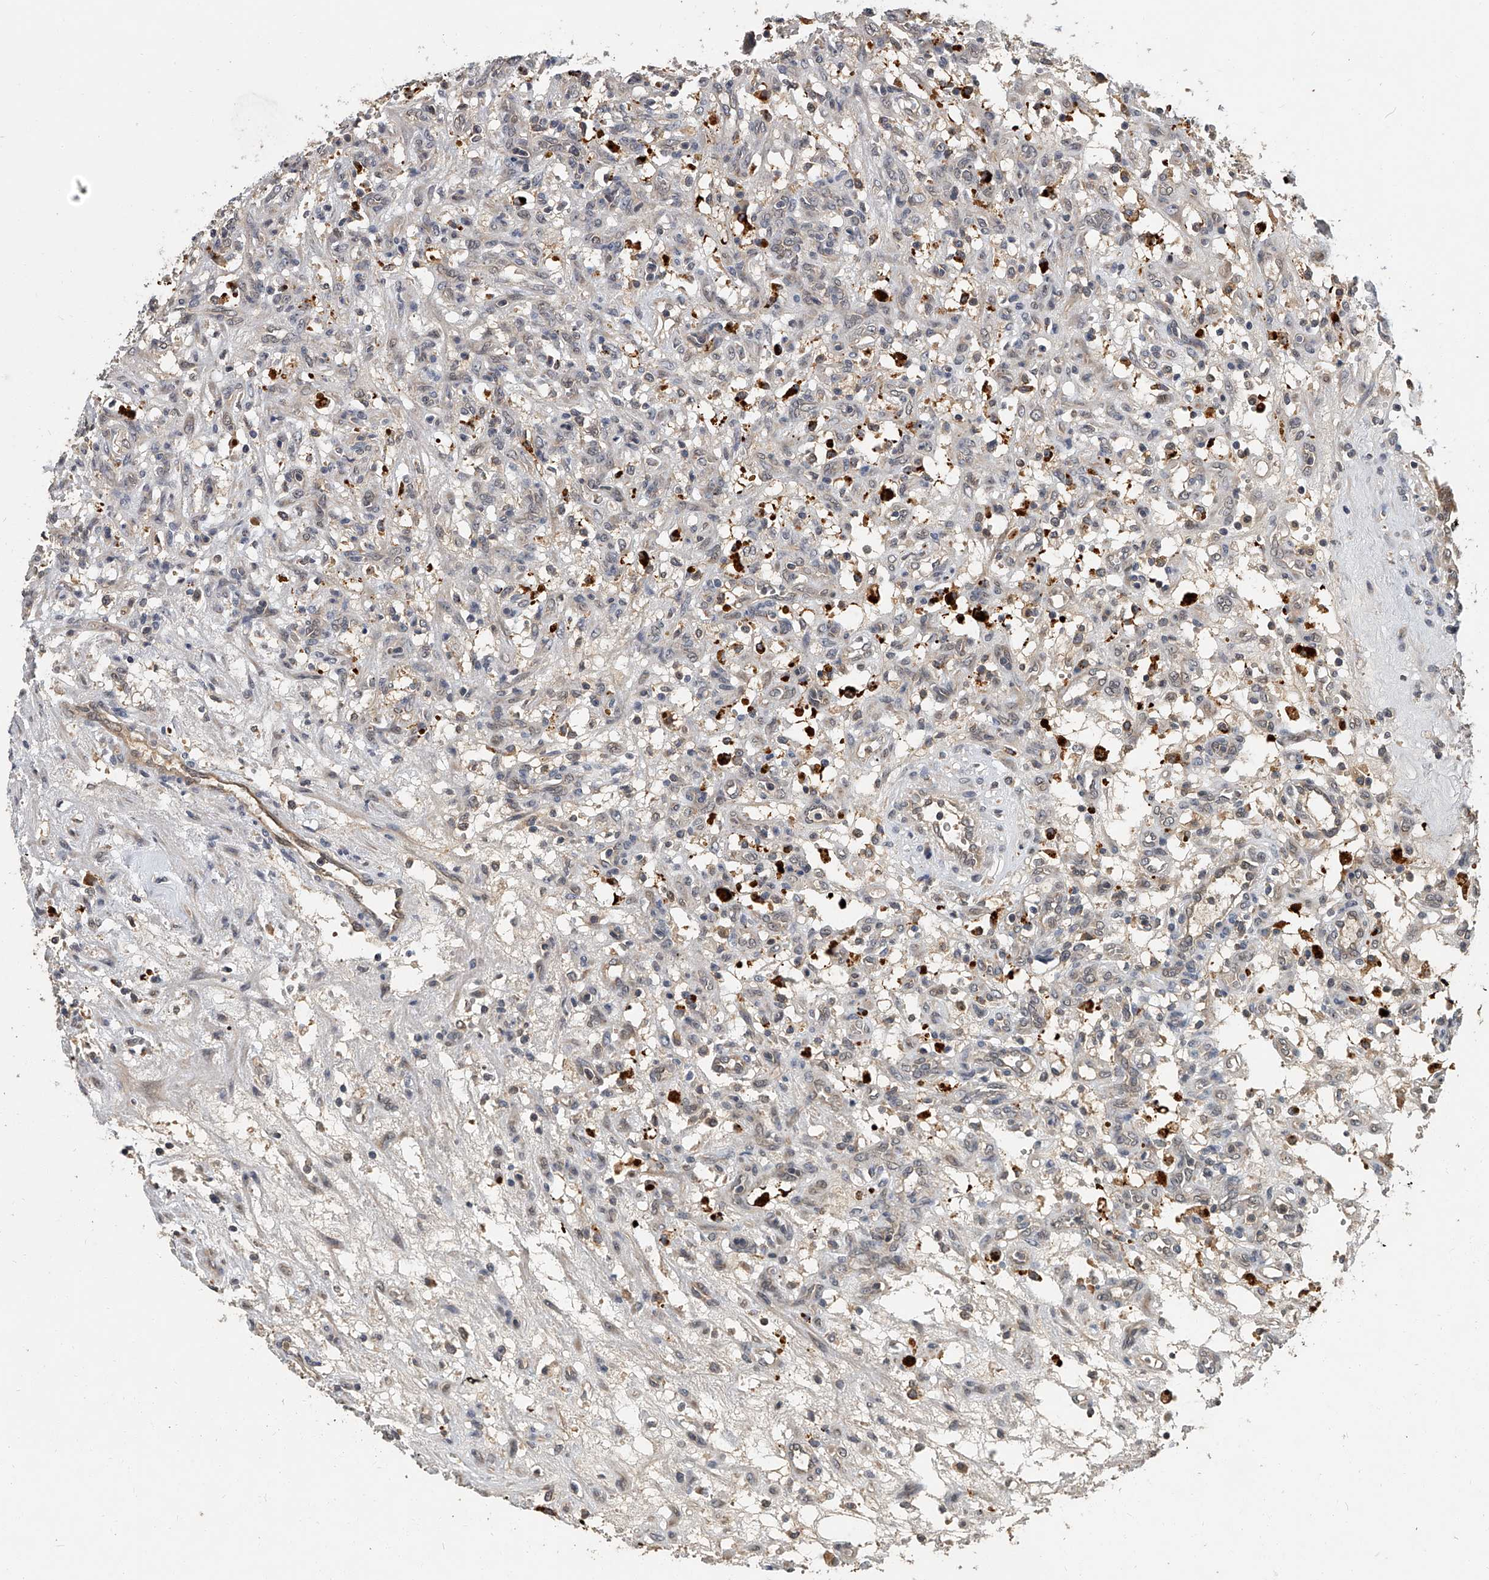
{"staining": {"intensity": "negative", "quantity": "none", "location": "none"}, "tissue": "renal cancer", "cell_type": "Tumor cells", "image_type": "cancer", "snomed": [{"axis": "morphology", "description": "Adenocarcinoma, NOS"}, {"axis": "topography", "description": "Kidney"}], "caption": "High power microscopy histopathology image of an immunohistochemistry micrograph of renal cancer, revealing no significant expression in tumor cells.", "gene": "JAG2", "patient": {"sex": "female", "age": 57}}